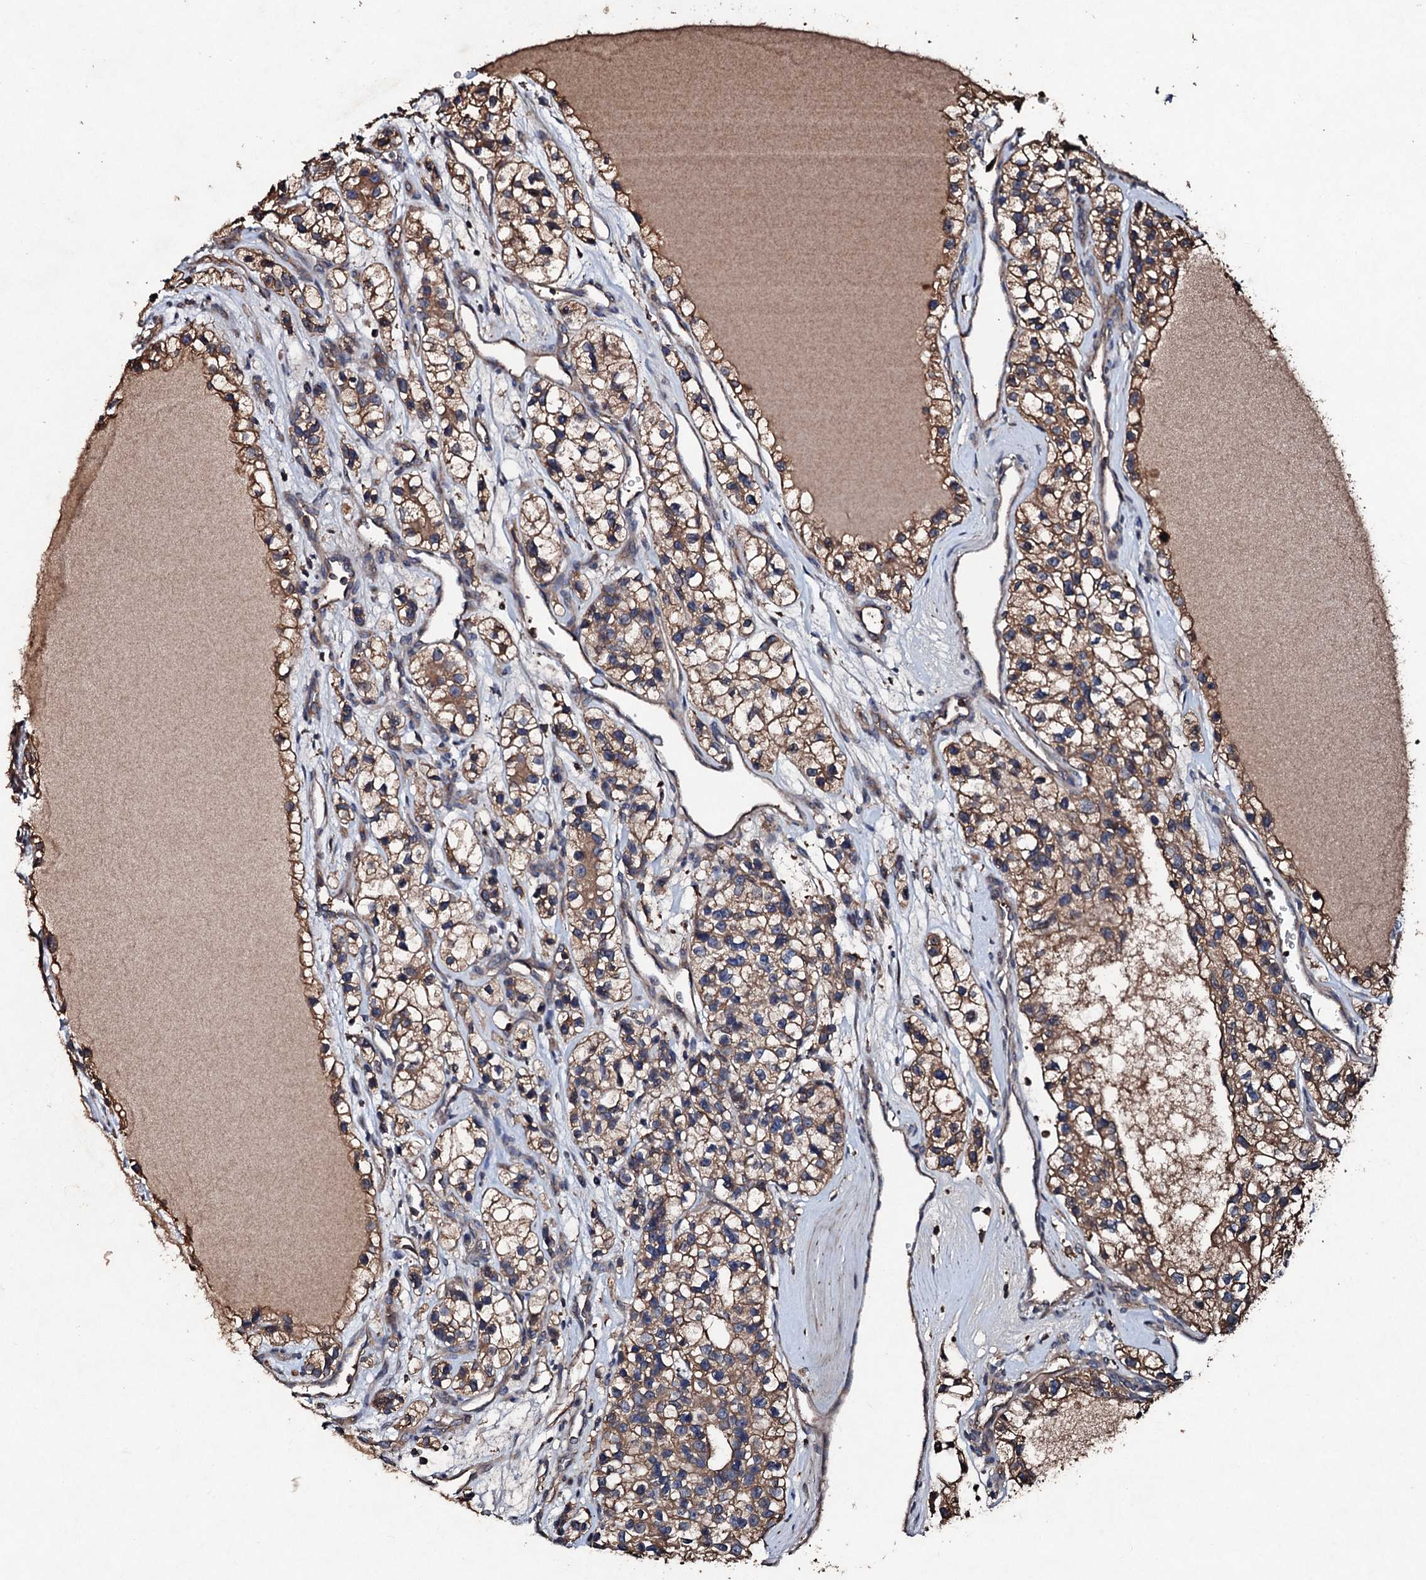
{"staining": {"intensity": "moderate", "quantity": ">75%", "location": "cytoplasmic/membranous"}, "tissue": "renal cancer", "cell_type": "Tumor cells", "image_type": "cancer", "snomed": [{"axis": "morphology", "description": "Adenocarcinoma, NOS"}, {"axis": "topography", "description": "Kidney"}], "caption": "Human renal adenocarcinoma stained with a protein marker displays moderate staining in tumor cells.", "gene": "KERA", "patient": {"sex": "female", "age": 57}}